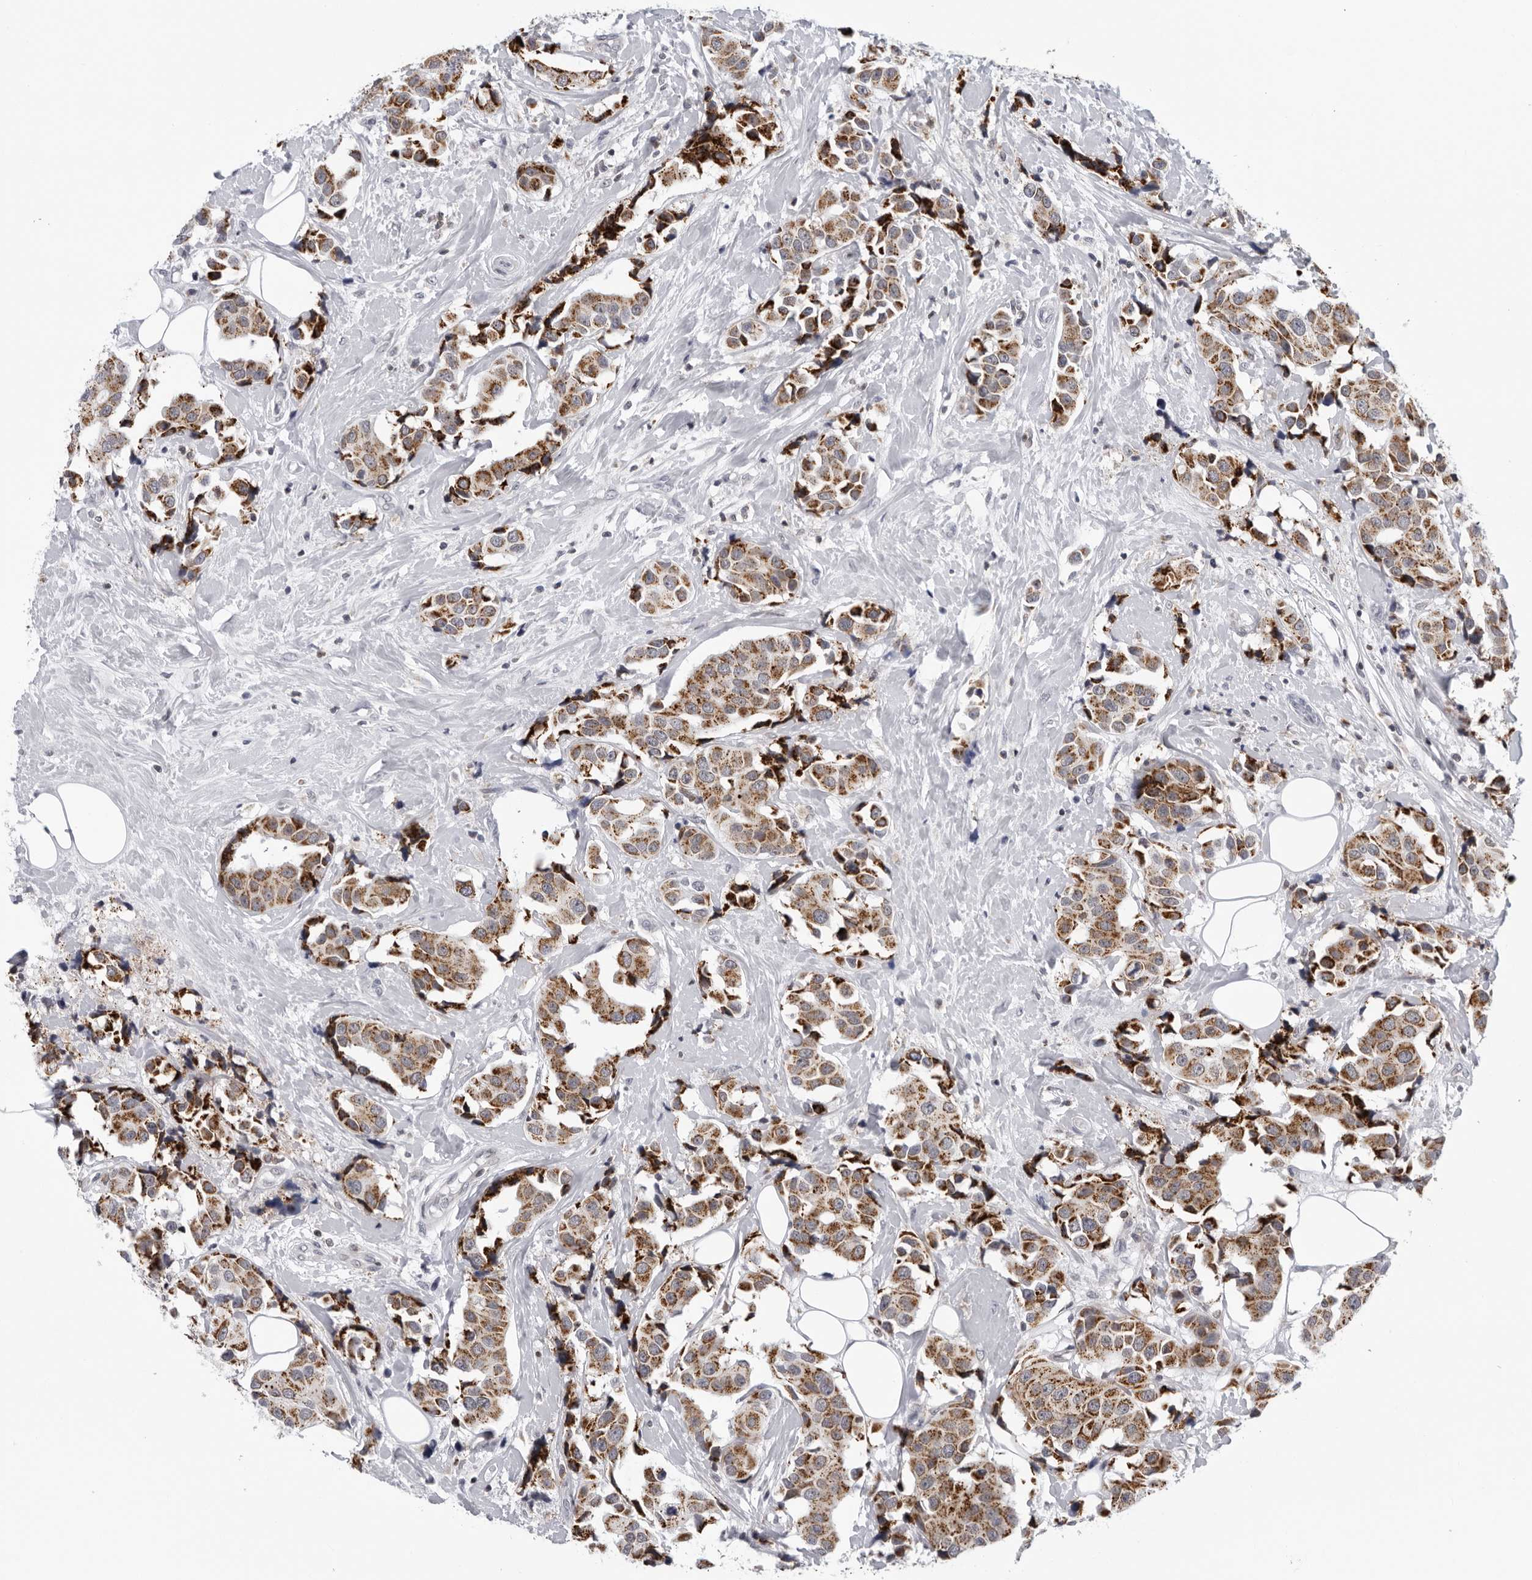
{"staining": {"intensity": "moderate", "quantity": ">75%", "location": "cytoplasmic/membranous"}, "tissue": "breast cancer", "cell_type": "Tumor cells", "image_type": "cancer", "snomed": [{"axis": "morphology", "description": "Normal tissue, NOS"}, {"axis": "morphology", "description": "Duct carcinoma"}, {"axis": "topography", "description": "Breast"}], "caption": "The image demonstrates staining of breast cancer, revealing moderate cytoplasmic/membranous protein positivity (brown color) within tumor cells. (DAB IHC with brightfield microscopy, high magnification).", "gene": "CPT2", "patient": {"sex": "female", "age": 39}}